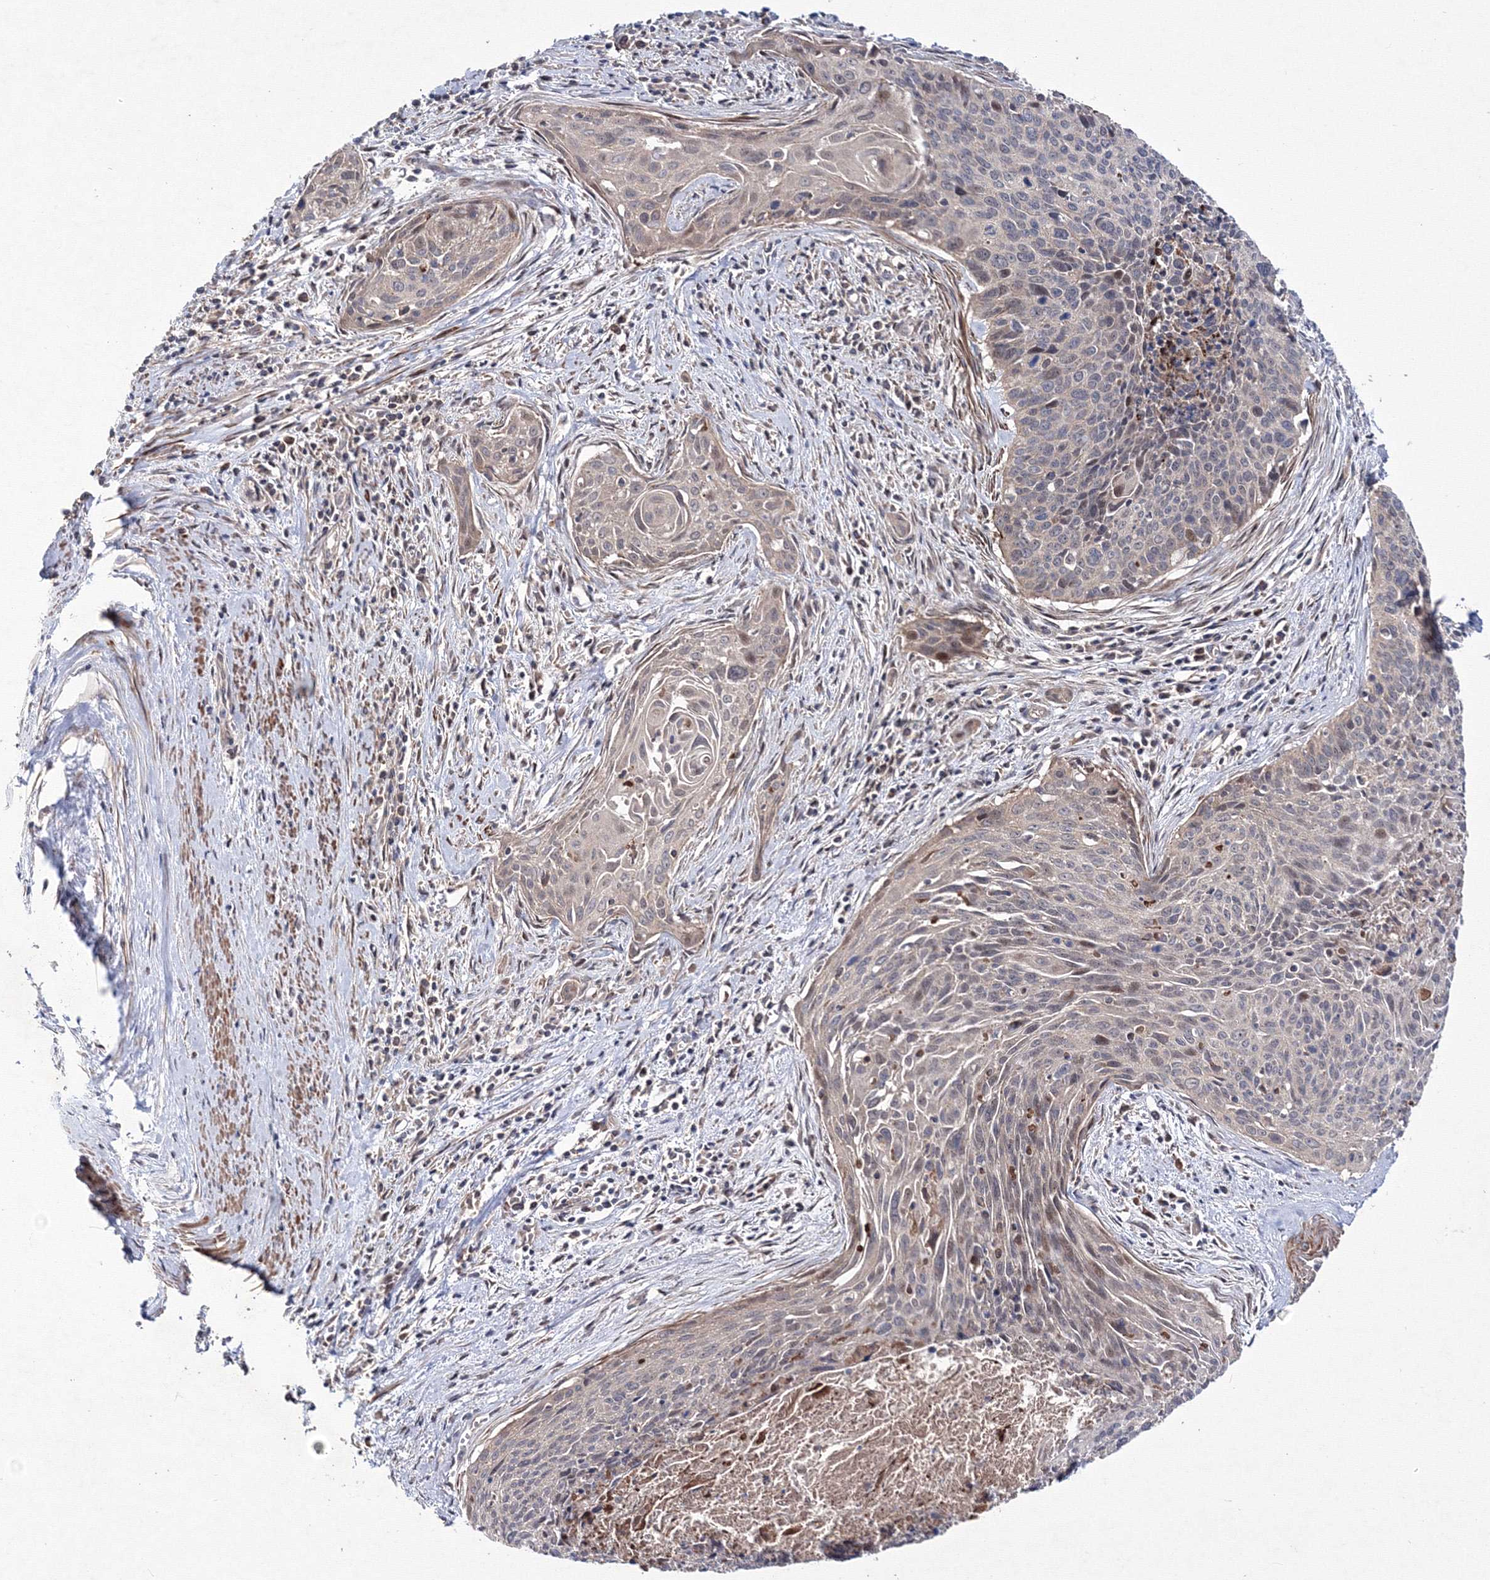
{"staining": {"intensity": "negative", "quantity": "none", "location": "none"}, "tissue": "cervical cancer", "cell_type": "Tumor cells", "image_type": "cancer", "snomed": [{"axis": "morphology", "description": "Squamous cell carcinoma, NOS"}, {"axis": "topography", "description": "Cervix"}], "caption": "DAB (3,3'-diaminobenzidine) immunohistochemical staining of cervical squamous cell carcinoma shows no significant staining in tumor cells. (Stains: DAB IHC with hematoxylin counter stain, Microscopy: brightfield microscopy at high magnification).", "gene": "PPP2R2B", "patient": {"sex": "female", "age": 55}}